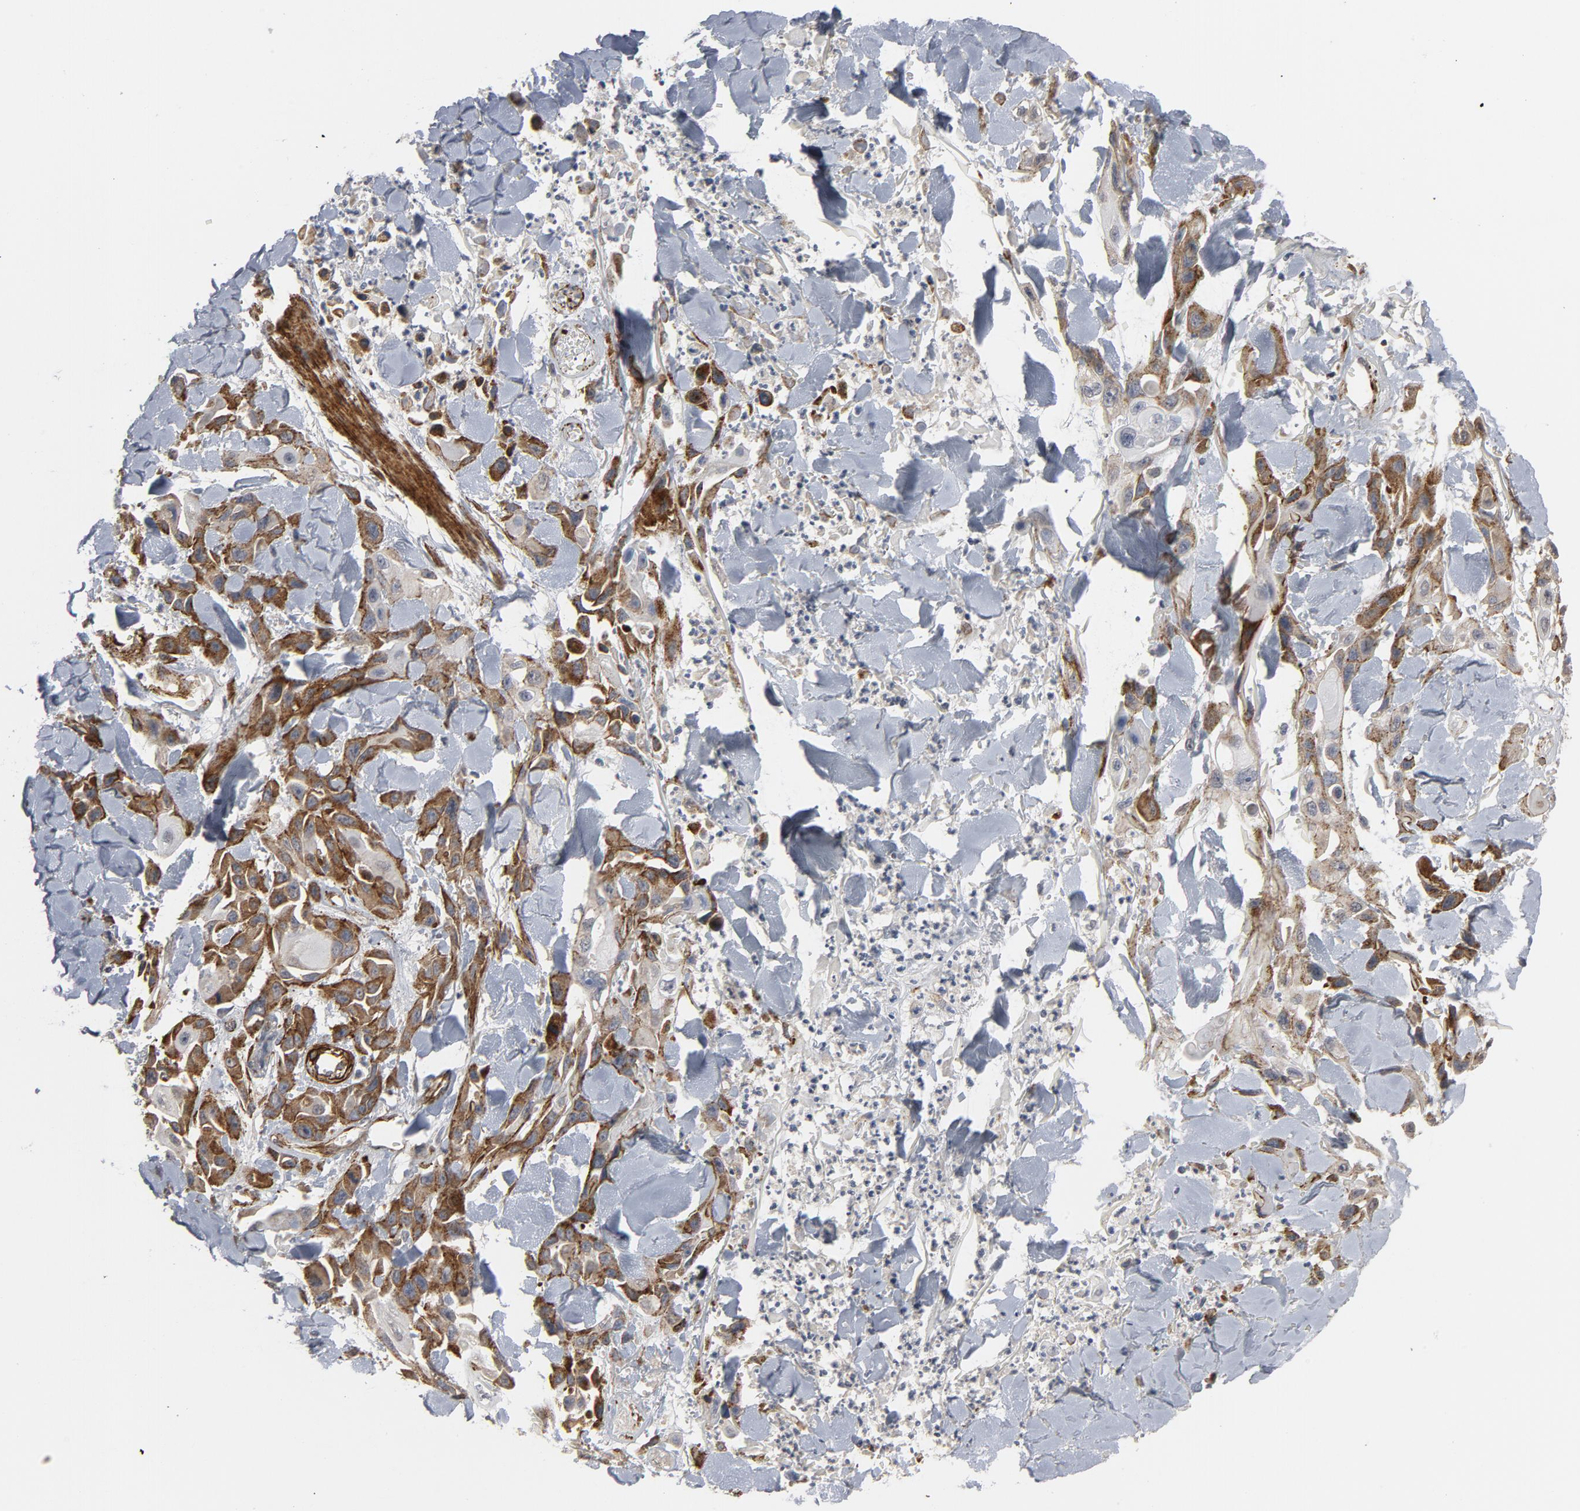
{"staining": {"intensity": "moderate", "quantity": ">75%", "location": "cytoplasmic/membranous"}, "tissue": "skin cancer", "cell_type": "Tumor cells", "image_type": "cancer", "snomed": [{"axis": "morphology", "description": "Squamous cell carcinoma, NOS"}, {"axis": "topography", "description": "Skin"}, {"axis": "topography", "description": "Anal"}], "caption": "IHC staining of squamous cell carcinoma (skin), which demonstrates medium levels of moderate cytoplasmic/membranous staining in approximately >75% of tumor cells indicating moderate cytoplasmic/membranous protein positivity. The staining was performed using DAB (3,3'-diaminobenzidine) (brown) for protein detection and nuclei were counterstained in hematoxylin (blue).", "gene": "GNG2", "patient": {"sex": "female", "age": 55}}